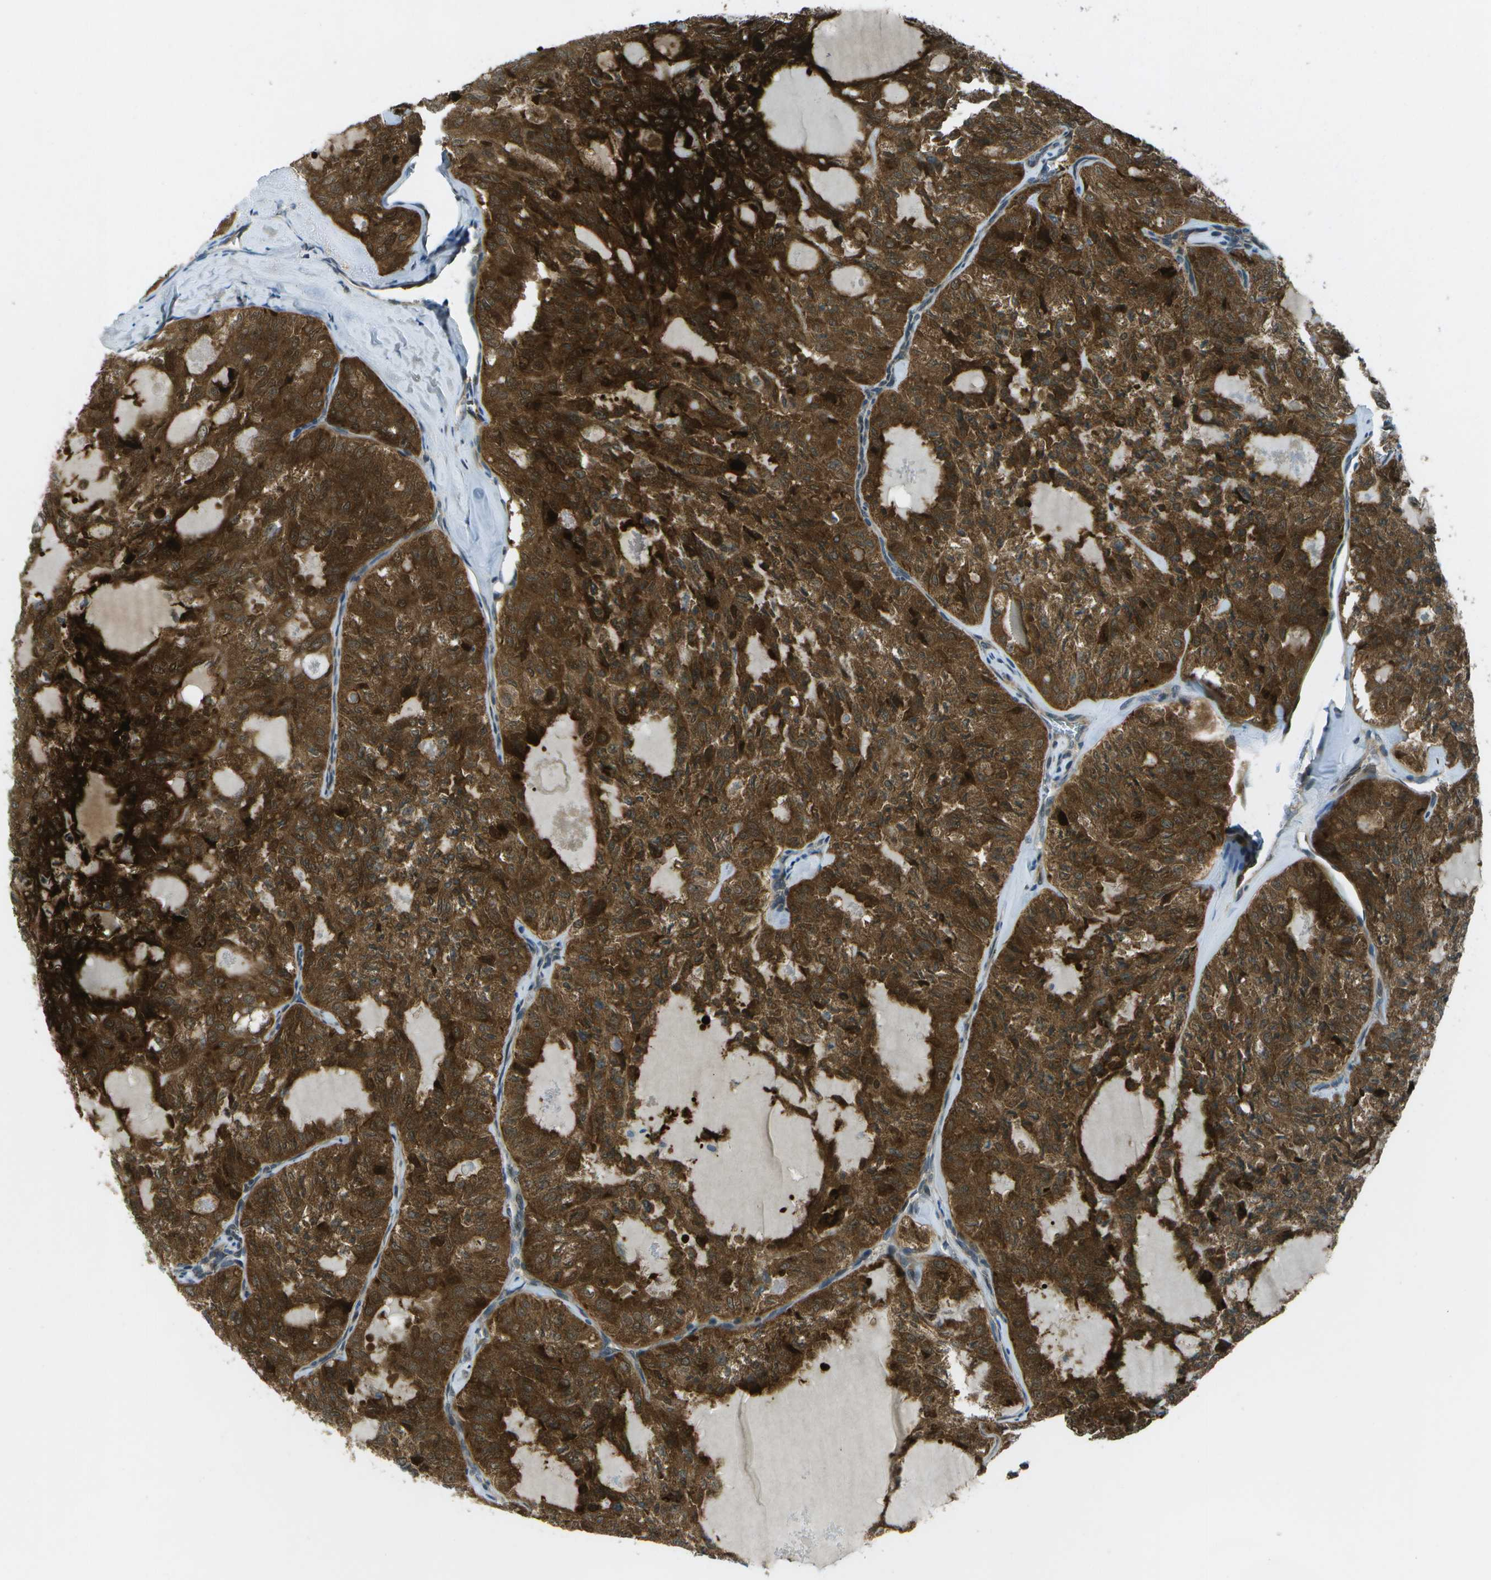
{"staining": {"intensity": "strong", "quantity": ">75%", "location": "cytoplasmic/membranous"}, "tissue": "thyroid cancer", "cell_type": "Tumor cells", "image_type": "cancer", "snomed": [{"axis": "morphology", "description": "Follicular adenoma carcinoma, NOS"}, {"axis": "topography", "description": "Thyroid gland"}], "caption": "Strong cytoplasmic/membranous expression for a protein is appreciated in about >75% of tumor cells of follicular adenoma carcinoma (thyroid) using IHC.", "gene": "TMEM19", "patient": {"sex": "male", "age": 75}}